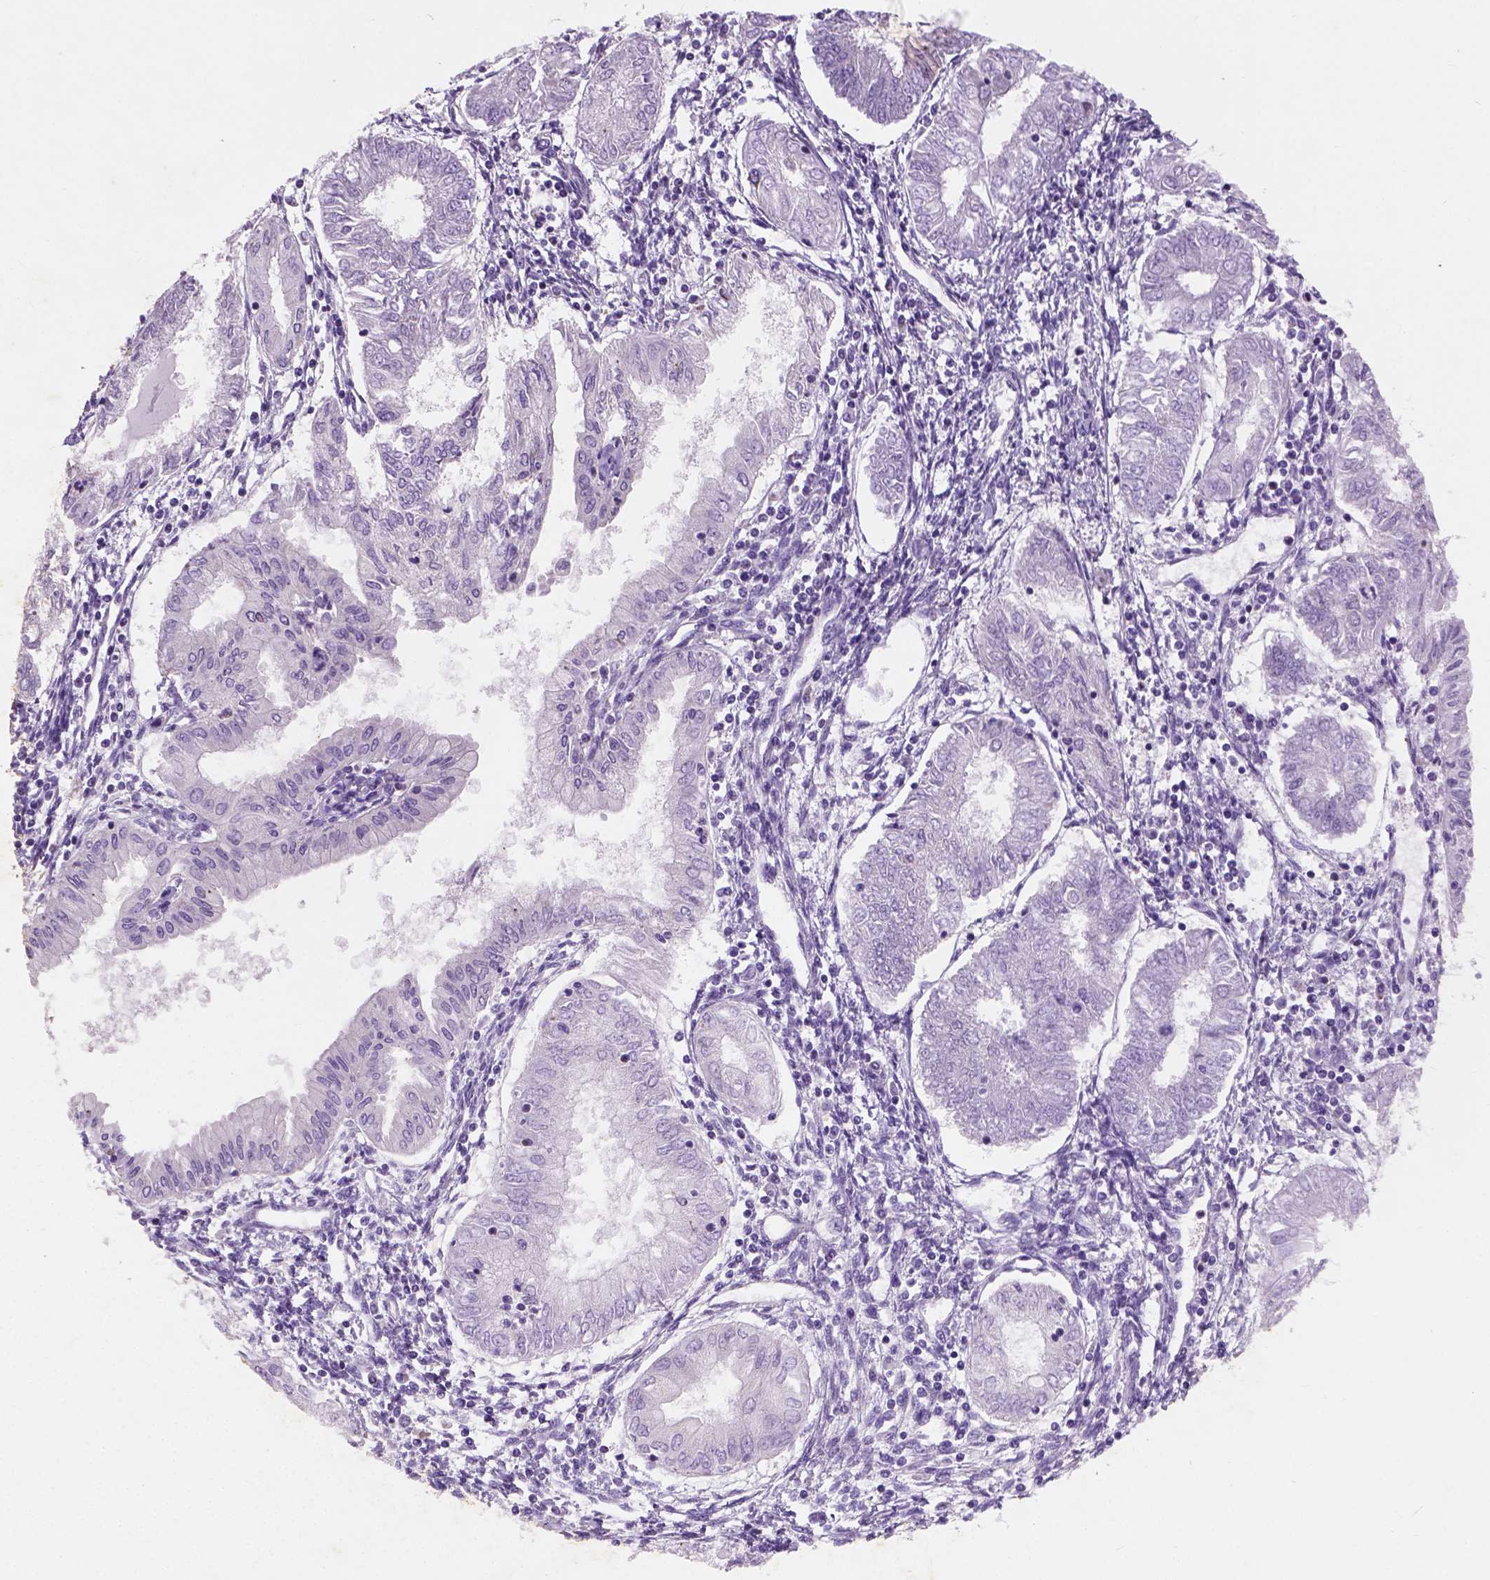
{"staining": {"intensity": "negative", "quantity": "none", "location": "none"}, "tissue": "endometrial cancer", "cell_type": "Tumor cells", "image_type": "cancer", "snomed": [{"axis": "morphology", "description": "Adenocarcinoma, NOS"}, {"axis": "topography", "description": "Endometrium"}], "caption": "Immunohistochemistry (IHC) micrograph of endometrial adenocarcinoma stained for a protein (brown), which displays no expression in tumor cells.", "gene": "CHODL", "patient": {"sex": "female", "age": 68}}